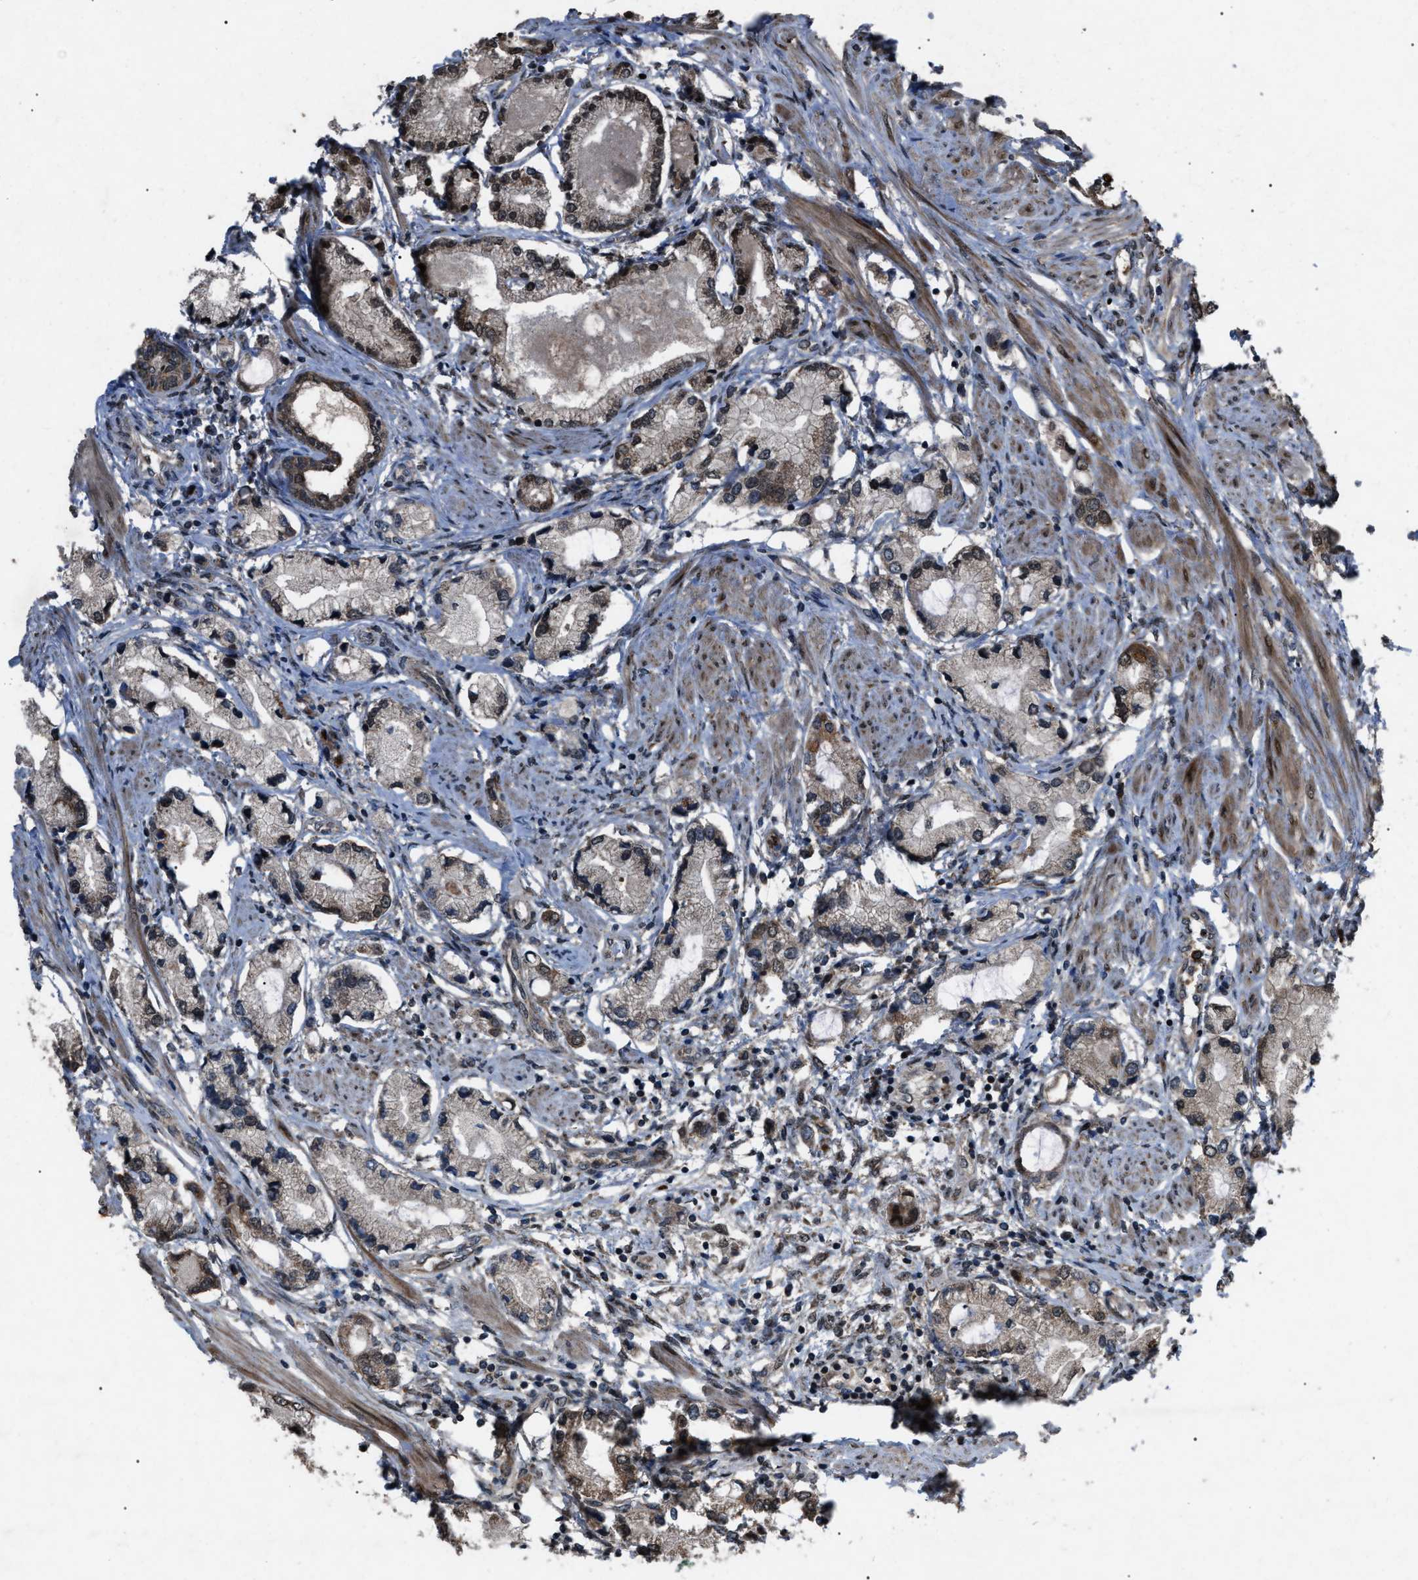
{"staining": {"intensity": "strong", "quantity": ">75%", "location": "cytoplasmic/membranous"}, "tissue": "prostate cancer", "cell_type": "Tumor cells", "image_type": "cancer", "snomed": [{"axis": "morphology", "description": "Adenocarcinoma, Low grade"}, {"axis": "topography", "description": "Prostate"}], "caption": "Protein staining by immunohistochemistry (IHC) reveals strong cytoplasmic/membranous expression in approximately >75% of tumor cells in prostate cancer.", "gene": "ZFAND2A", "patient": {"sex": "male", "age": 63}}